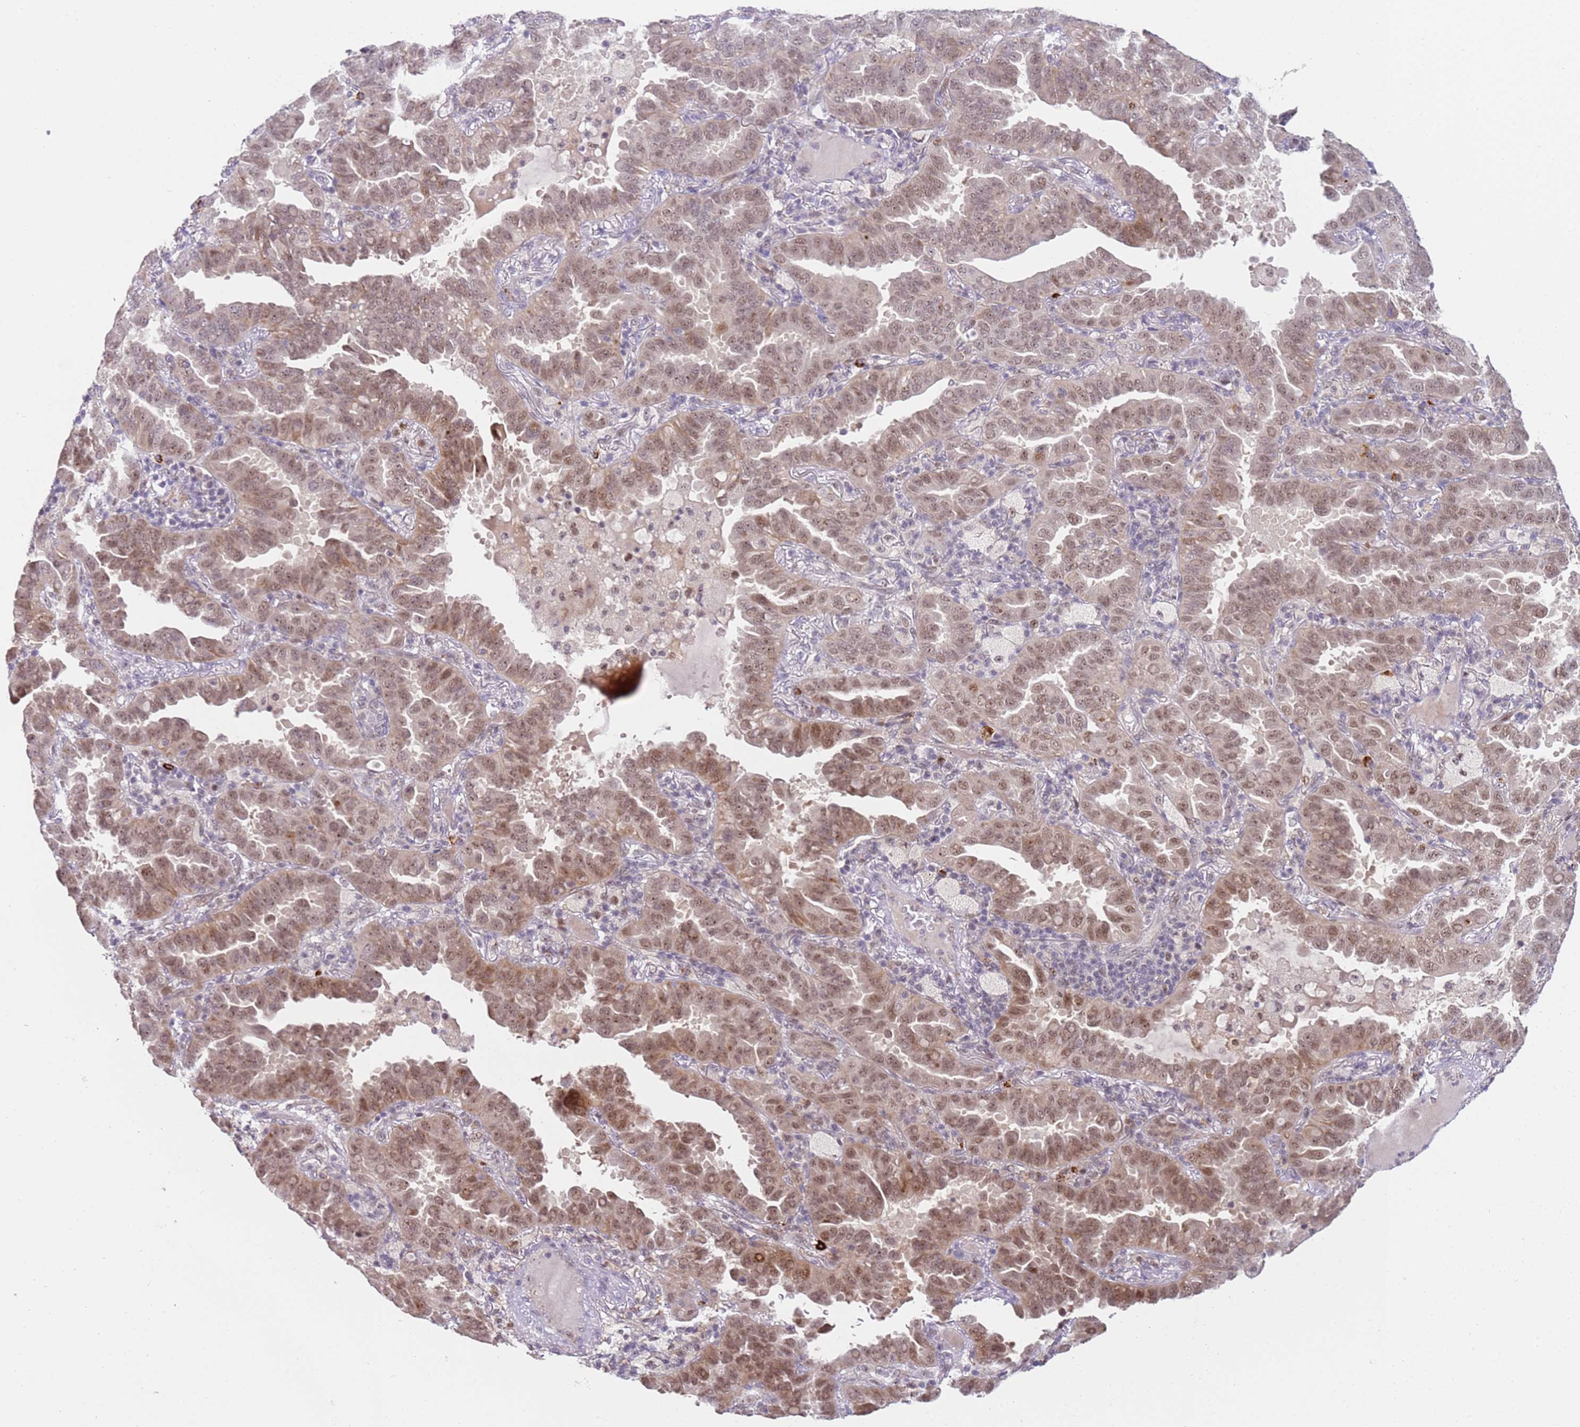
{"staining": {"intensity": "moderate", "quantity": ">75%", "location": "nuclear"}, "tissue": "lung cancer", "cell_type": "Tumor cells", "image_type": "cancer", "snomed": [{"axis": "morphology", "description": "Adenocarcinoma, NOS"}, {"axis": "topography", "description": "Lung"}], "caption": "Lung adenocarcinoma stained with a brown dye exhibits moderate nuclear positive expression in approximately >75% of tumor cells.", "gene": "LGALSL", "patient": {"sex": "male", "age": 64}}